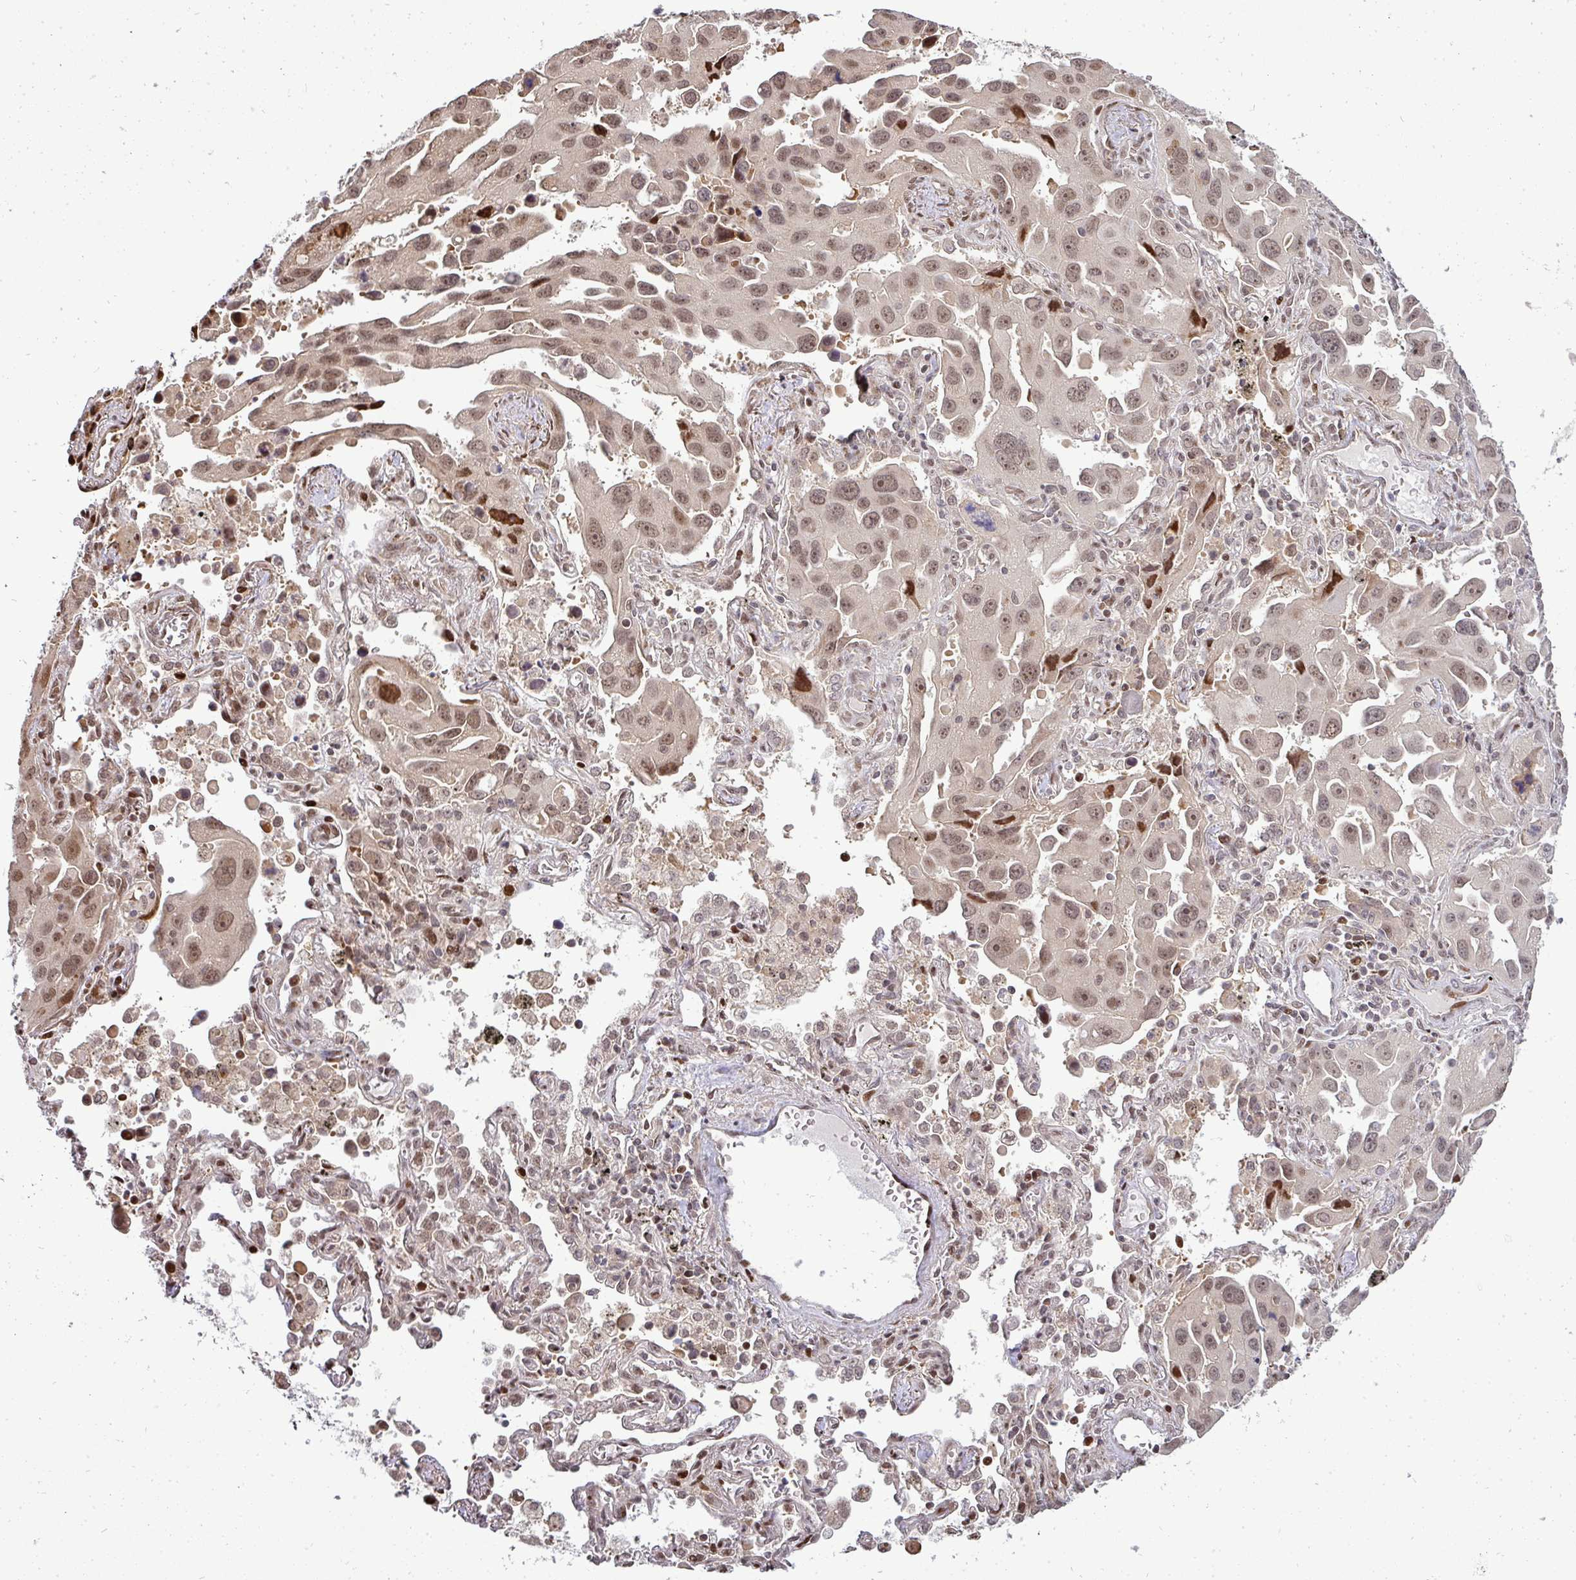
{"staining": {"intensity": "moderate", "quantity": ">75%", "location": "nuclear"}, "tissue": "lung cancer", "cell_type": "Tumor cells", "image_type": "cancer", "snomed": [{"axis": "morphology", "description": "Adenocarcinoma, NOS"}, {"axis": "topography", "description": "Lung"}], "caption": "Immunohistochemical staining of lung cancer shows moderate nuclear protein expression in approximately >75% of tumor cells.", "gene": "PATZ1", "patient": {"sex": "male", "age": 66}}